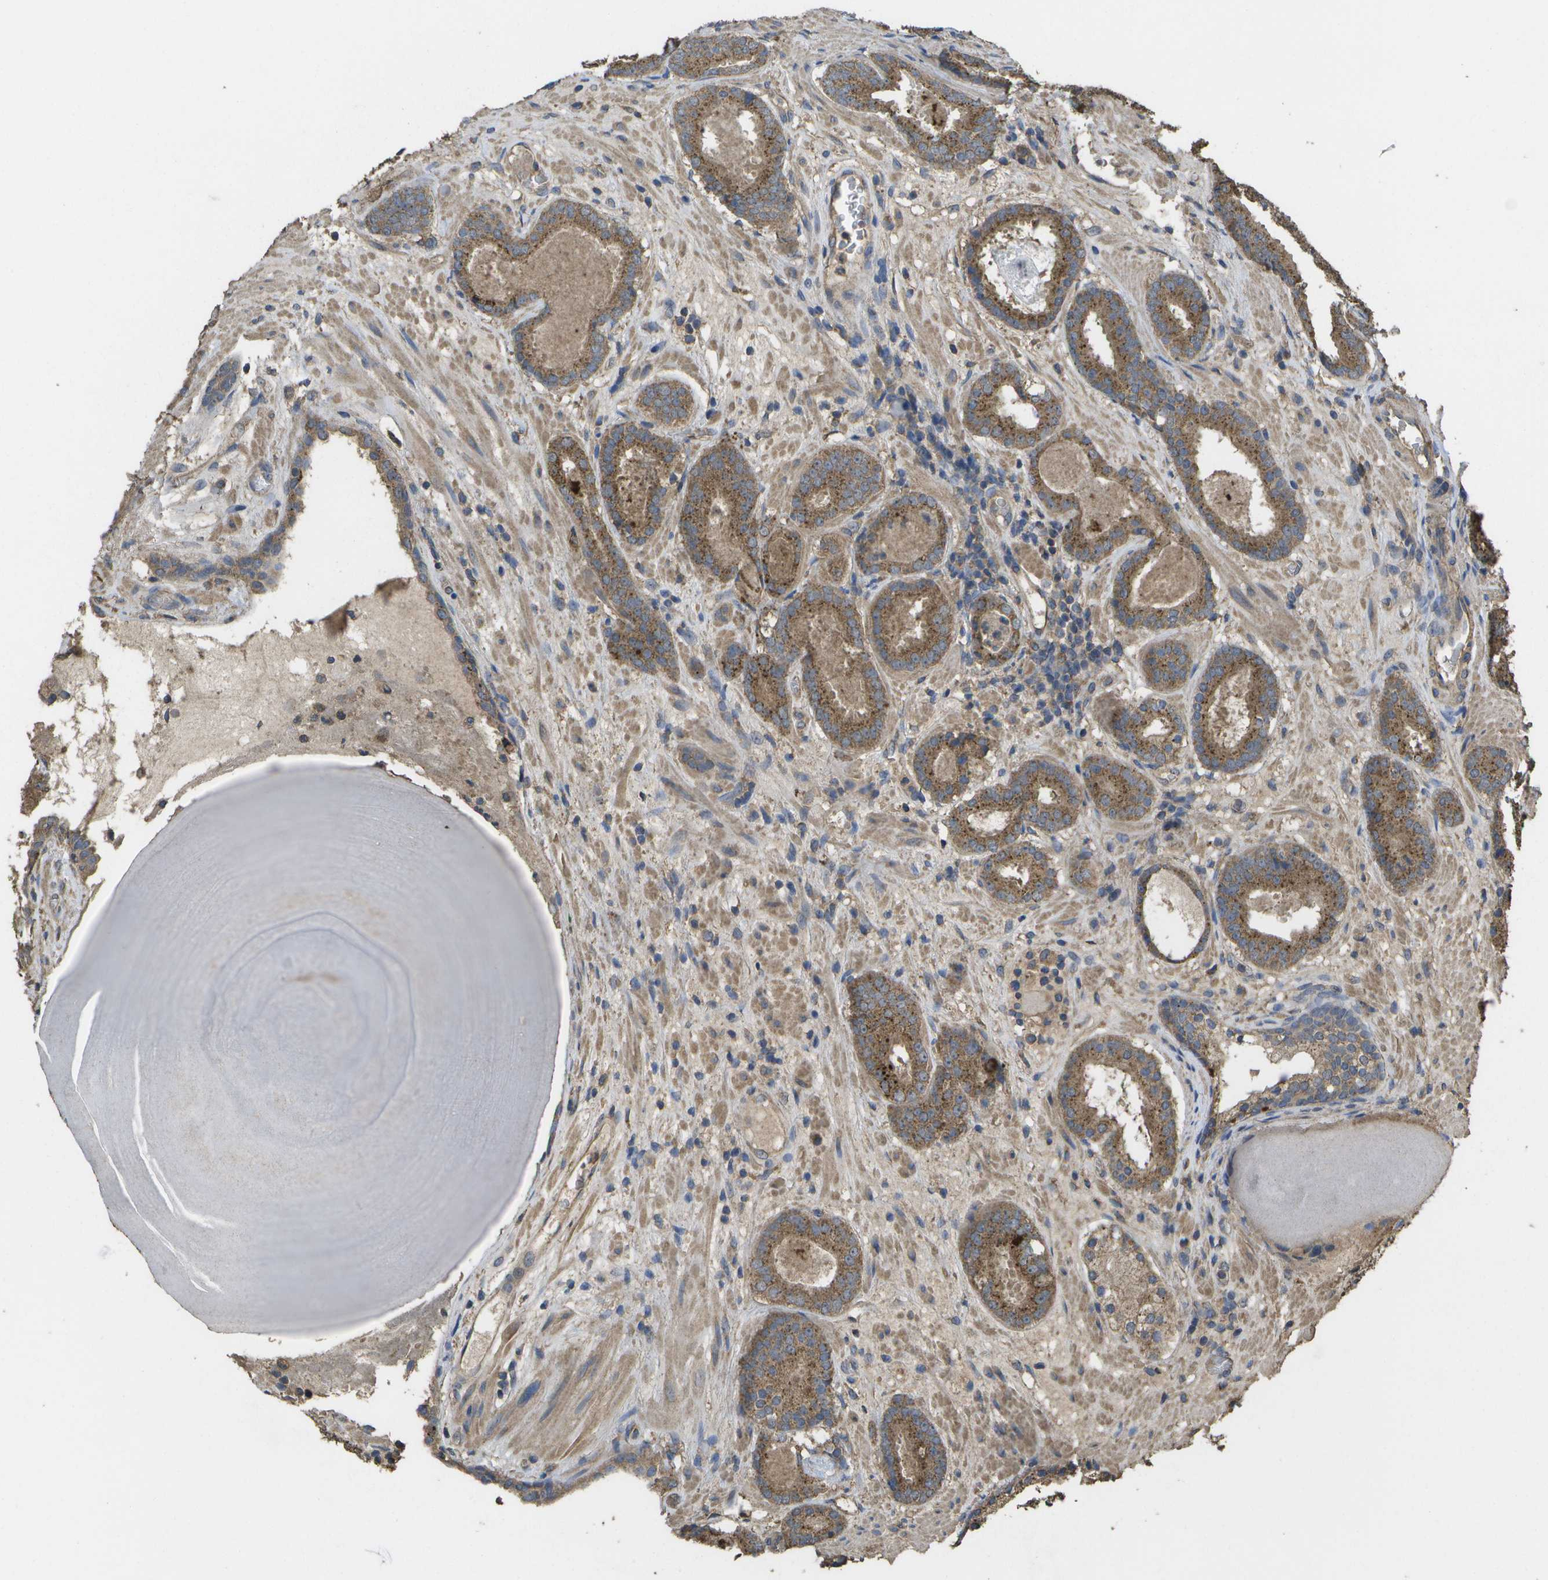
{"staining": {"intensity": "moderate", "quantity": ">75%", "location": "cytoplasmic/membranous"}, "tissue": "prostate cancer", "cell_type": "Tumor cells", "image_type": "cancer", "snomed": [{"axis": "morphology", "description": "Adenocarcinoma, Low grade"}, {"axis": "topography", "description": "Prostate"}], "caption": "DAB (3,3'-diaminobenzidine) immunohistochemical staining of prostate adenocarcinoma (low-grade) displays moderate cytoplasmic/membranous protein expression in about >75% of tumor cells.", "gene": "SACS", "patient": {"sex": "male", "age": 69}}